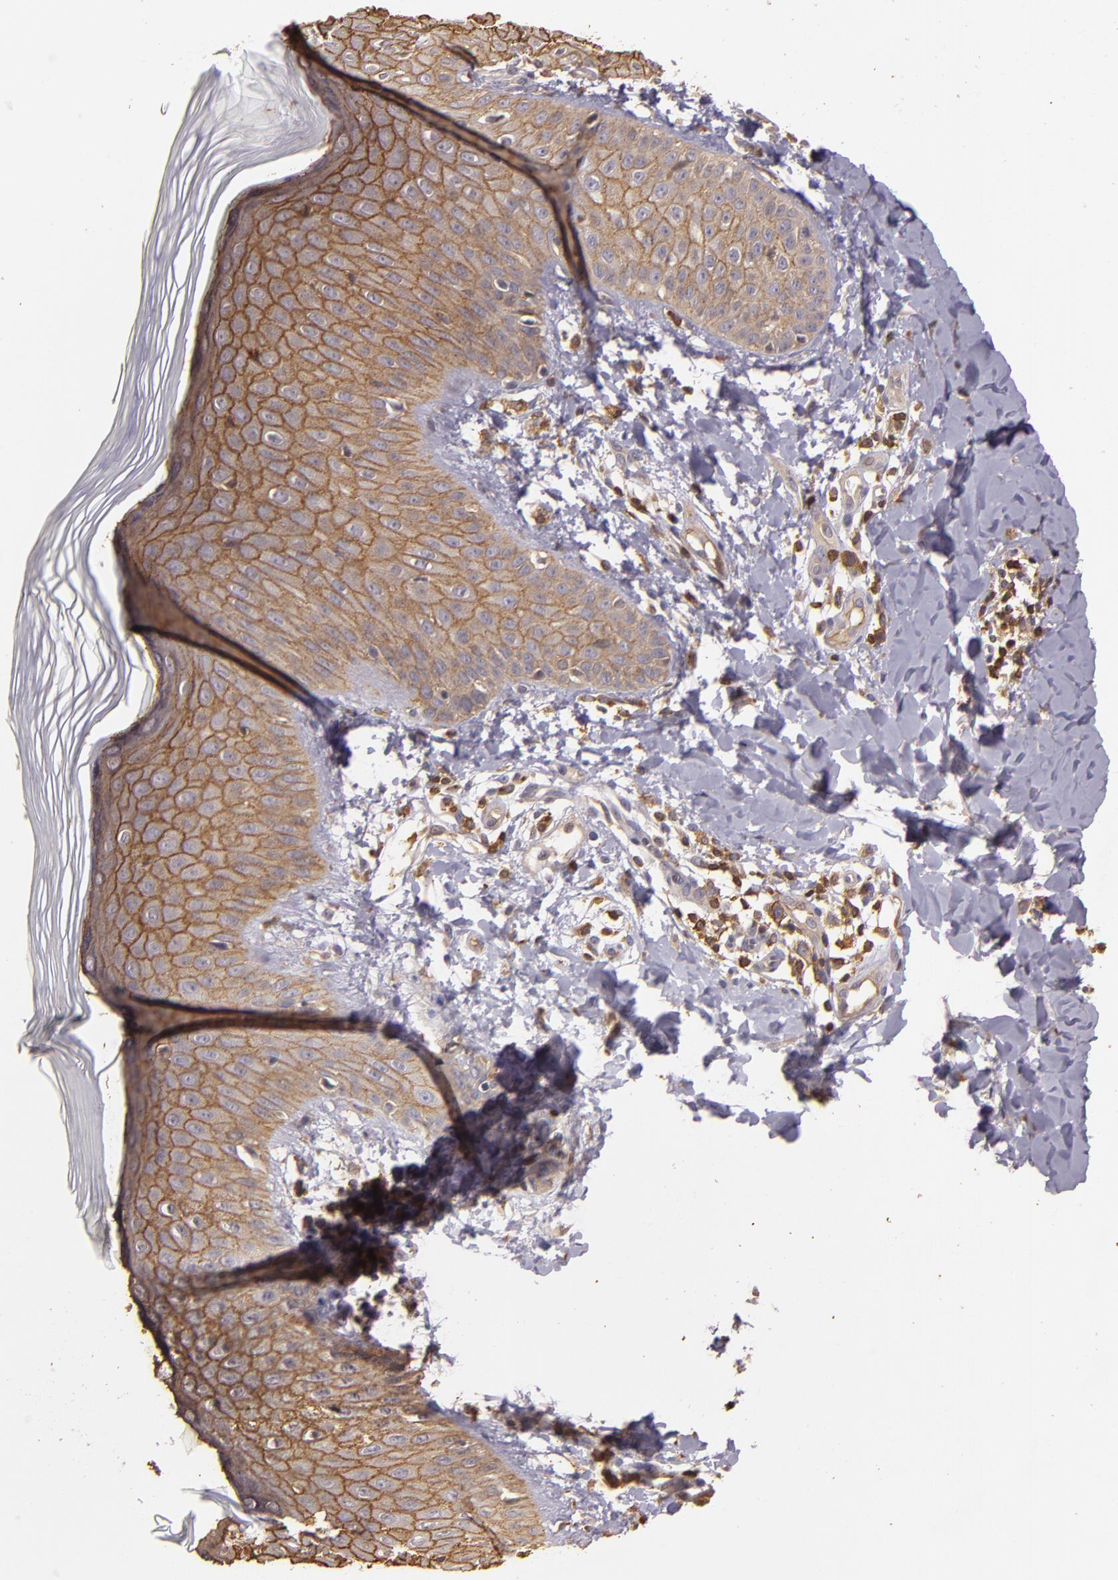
{"staining": {"intensity": "strong", "quantity": ">75%", "location": "cytoplasmic/membranous"}, "tissue": "skin", "cell_type": "Epidermal cells", "image_type": "normal", "snomed": [{"axis": "morphology", "description": "Normal tissue, NOS"}, {"axis": "morphology", "description": "Inflammation, NOS"}, {"axis": "topography", "description": "Soft tissue"}, {"axis": "topography", "description": "Anal"}], "caption": "Approximately >75% of epidermal cells in normal human skin reveal strong cytoplasmic/membranous protein staining as visualized by brown immunohistochemical staining.", "gene": "SLC9A3R1", "patient": {"sex": "female", "age": 15}}